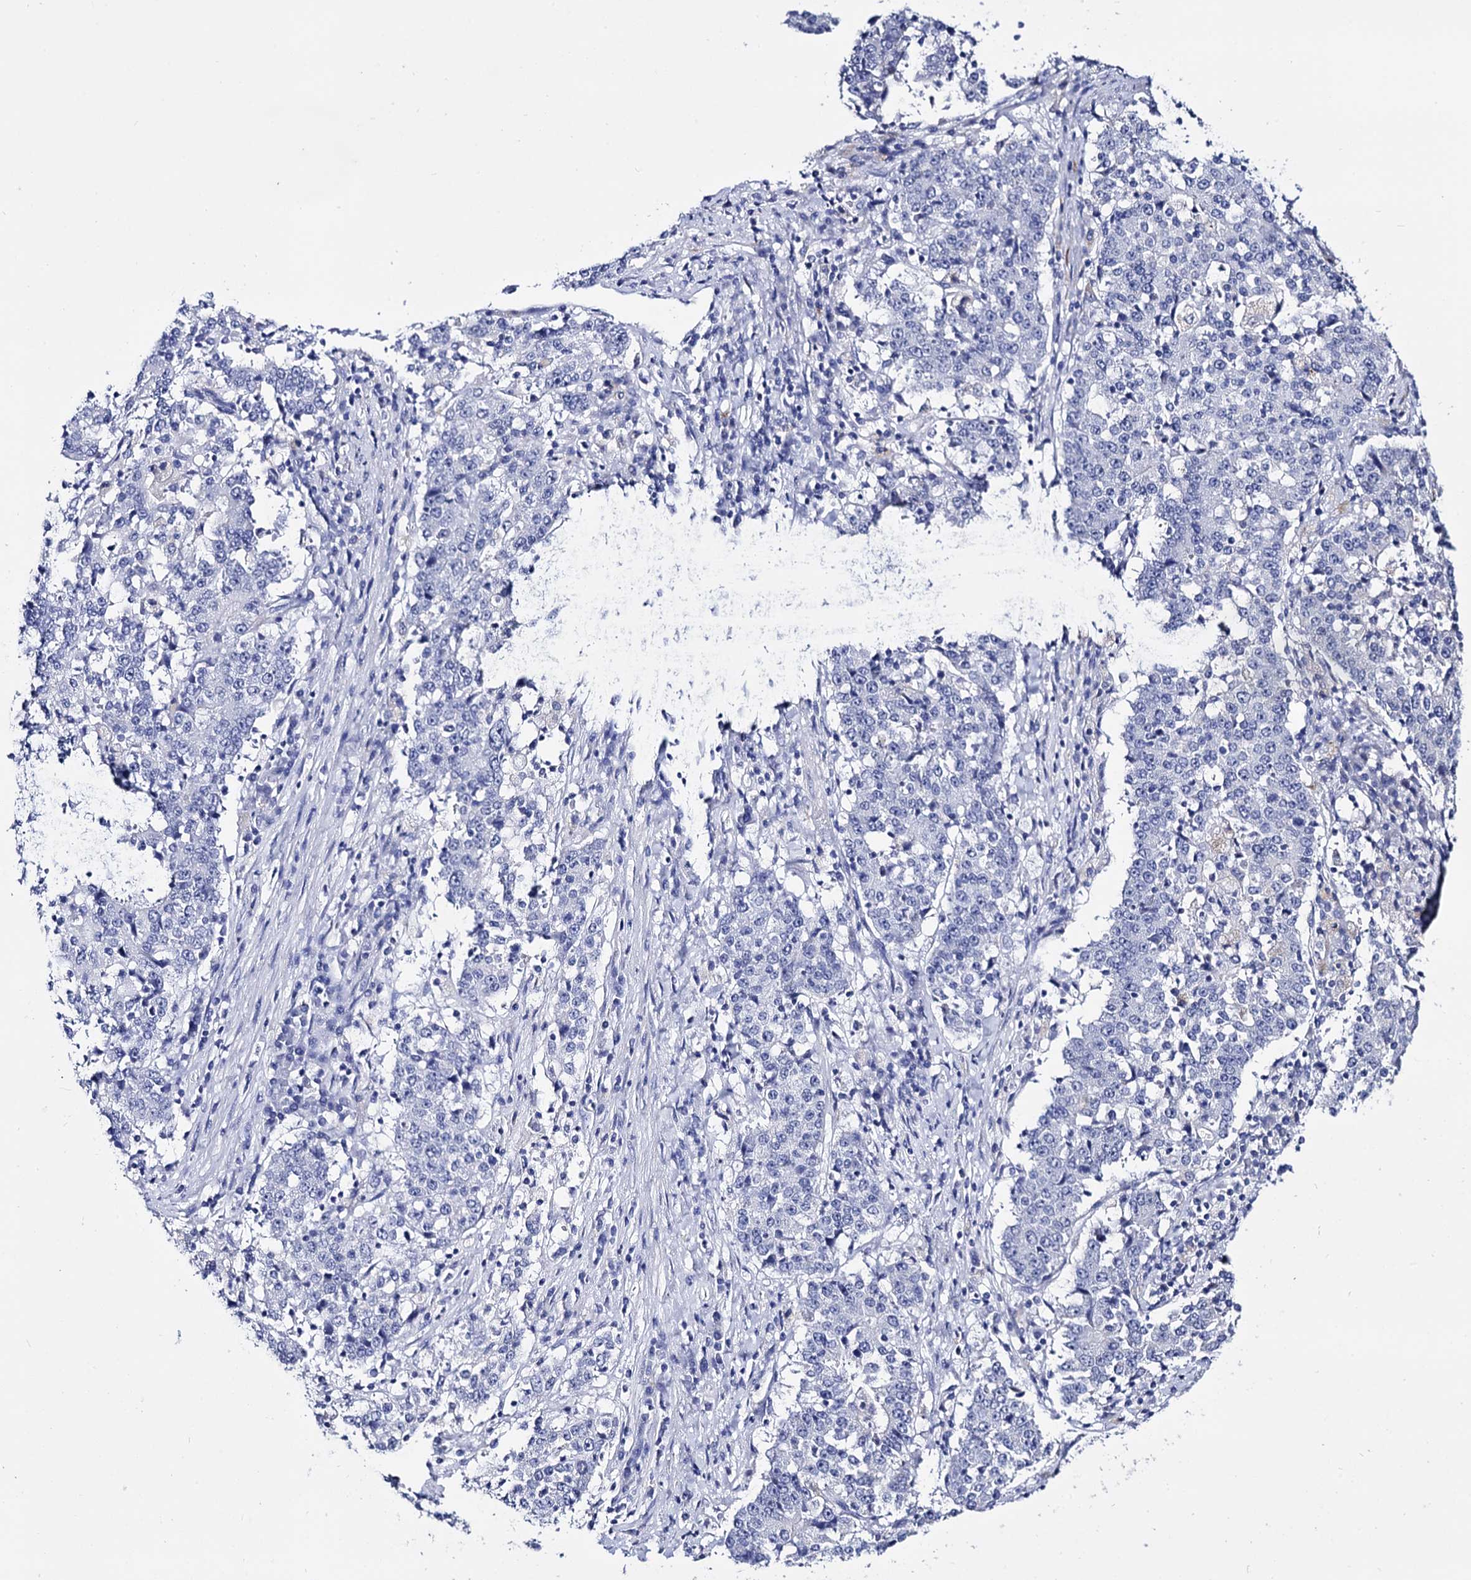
{"staining": {"intensity": "negative", "quantity": "none", "location": "none"}, "tissue": "stomach cancer", "cell_type": "Tumor cells", "image_type": "cancer", "snomed": [{"axis": "morphology", "description": "Adenocarcinoma, NOS"}, {"axis": "topography", "description": "Stomach"}], "caption": "IHC photomicrograph of stomach cancer stained for a protein (brown), which reveals no positivity in tumor cells.", "gene": "MICAL2", "patient": {"sex": "male", "age": 59}}